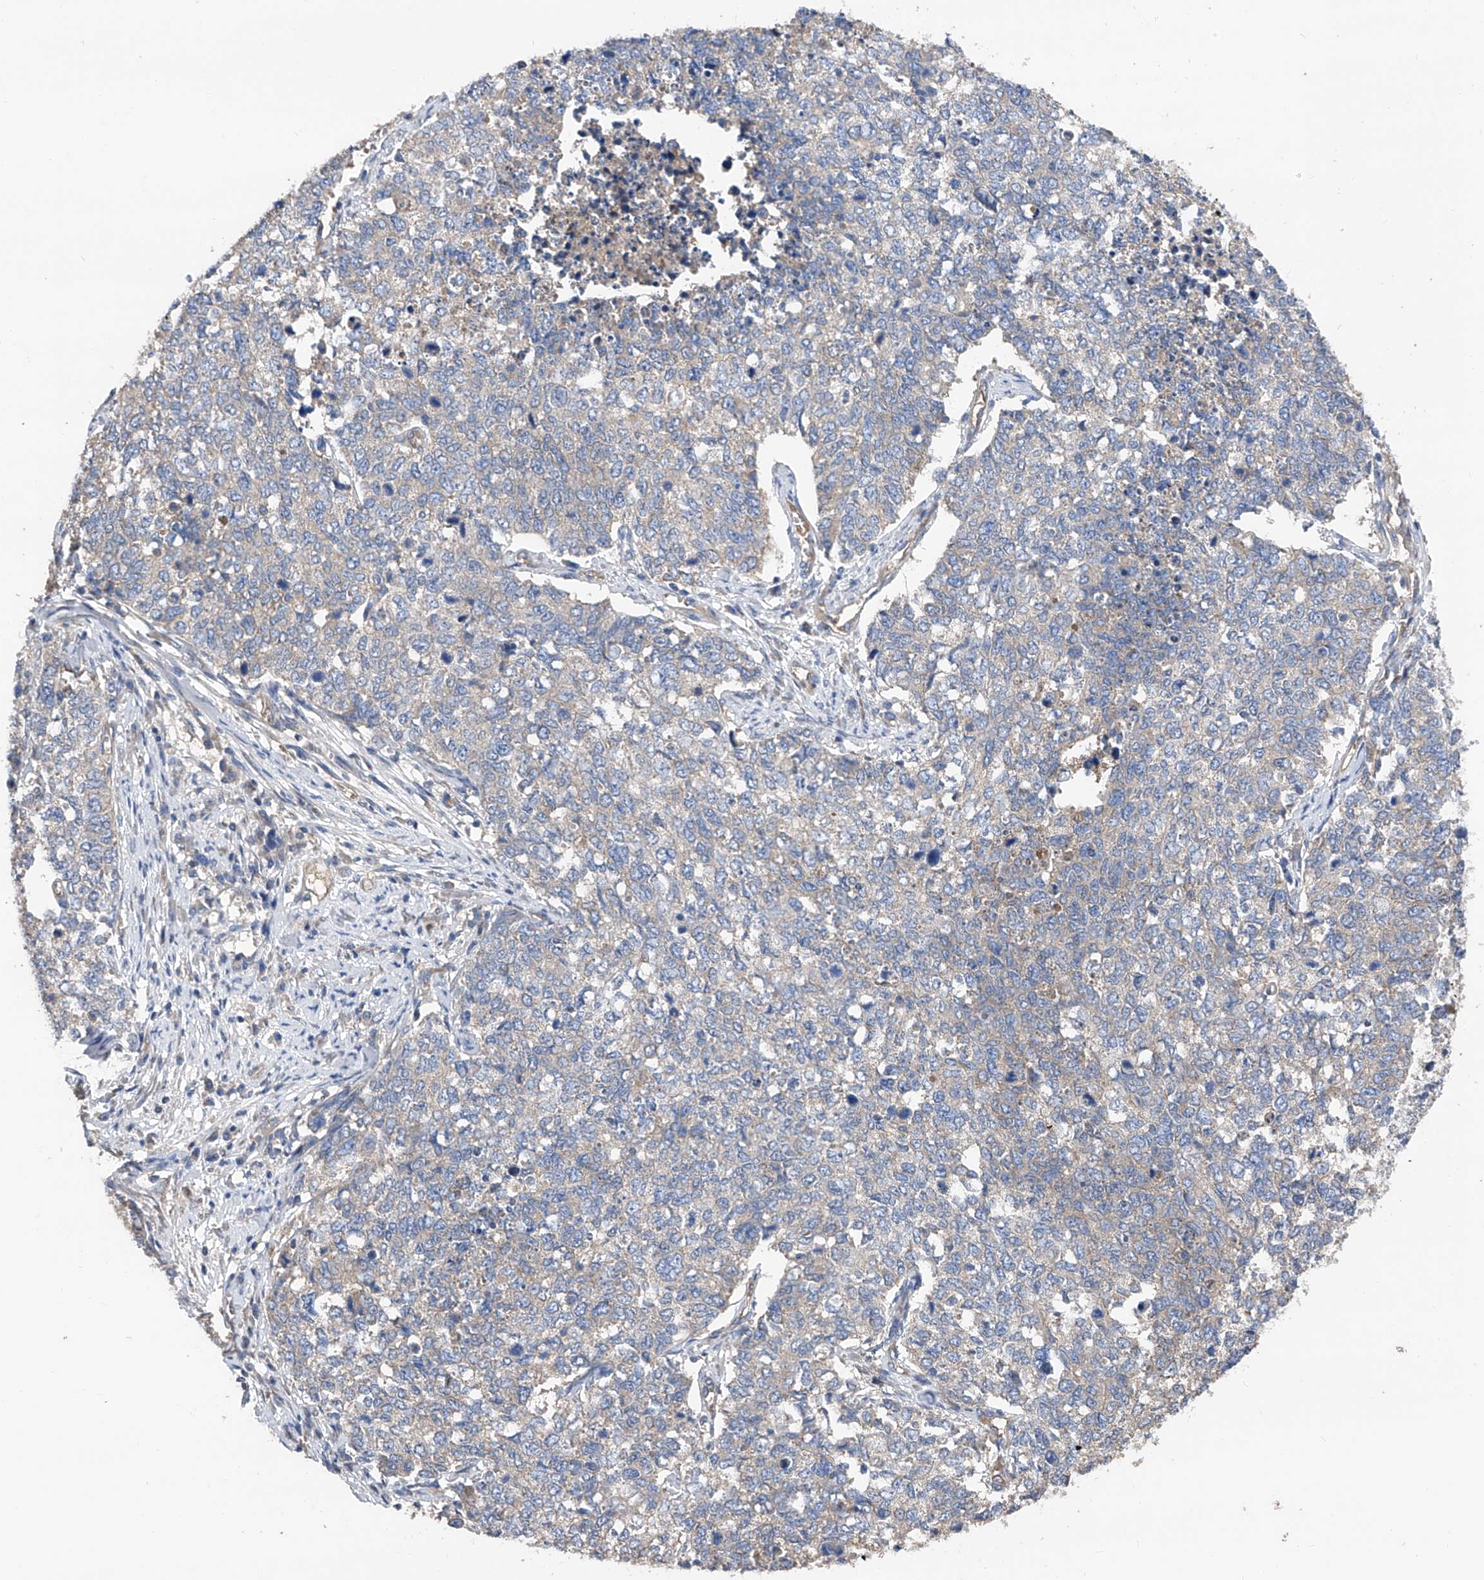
{"staining": {"intensity": "weak", "quantity": "<25%", "location": "cytoplasmic/membranous"}, "tissue": "cervical cancer", "cell_type": "Tumor cells", "image_type": "cancer", "snomed": [{"axis": "morphology", "description": "Squamous cell carcinoma, NOS"}, {"axis": "topography", "description": "Cervix"}], "caption": "The micrograph demonstrates no staining of tumor cells in cervical squamous cell carcinoma.", "gene": "PTK2", "patient": {"sex": "female", "age": 63}}